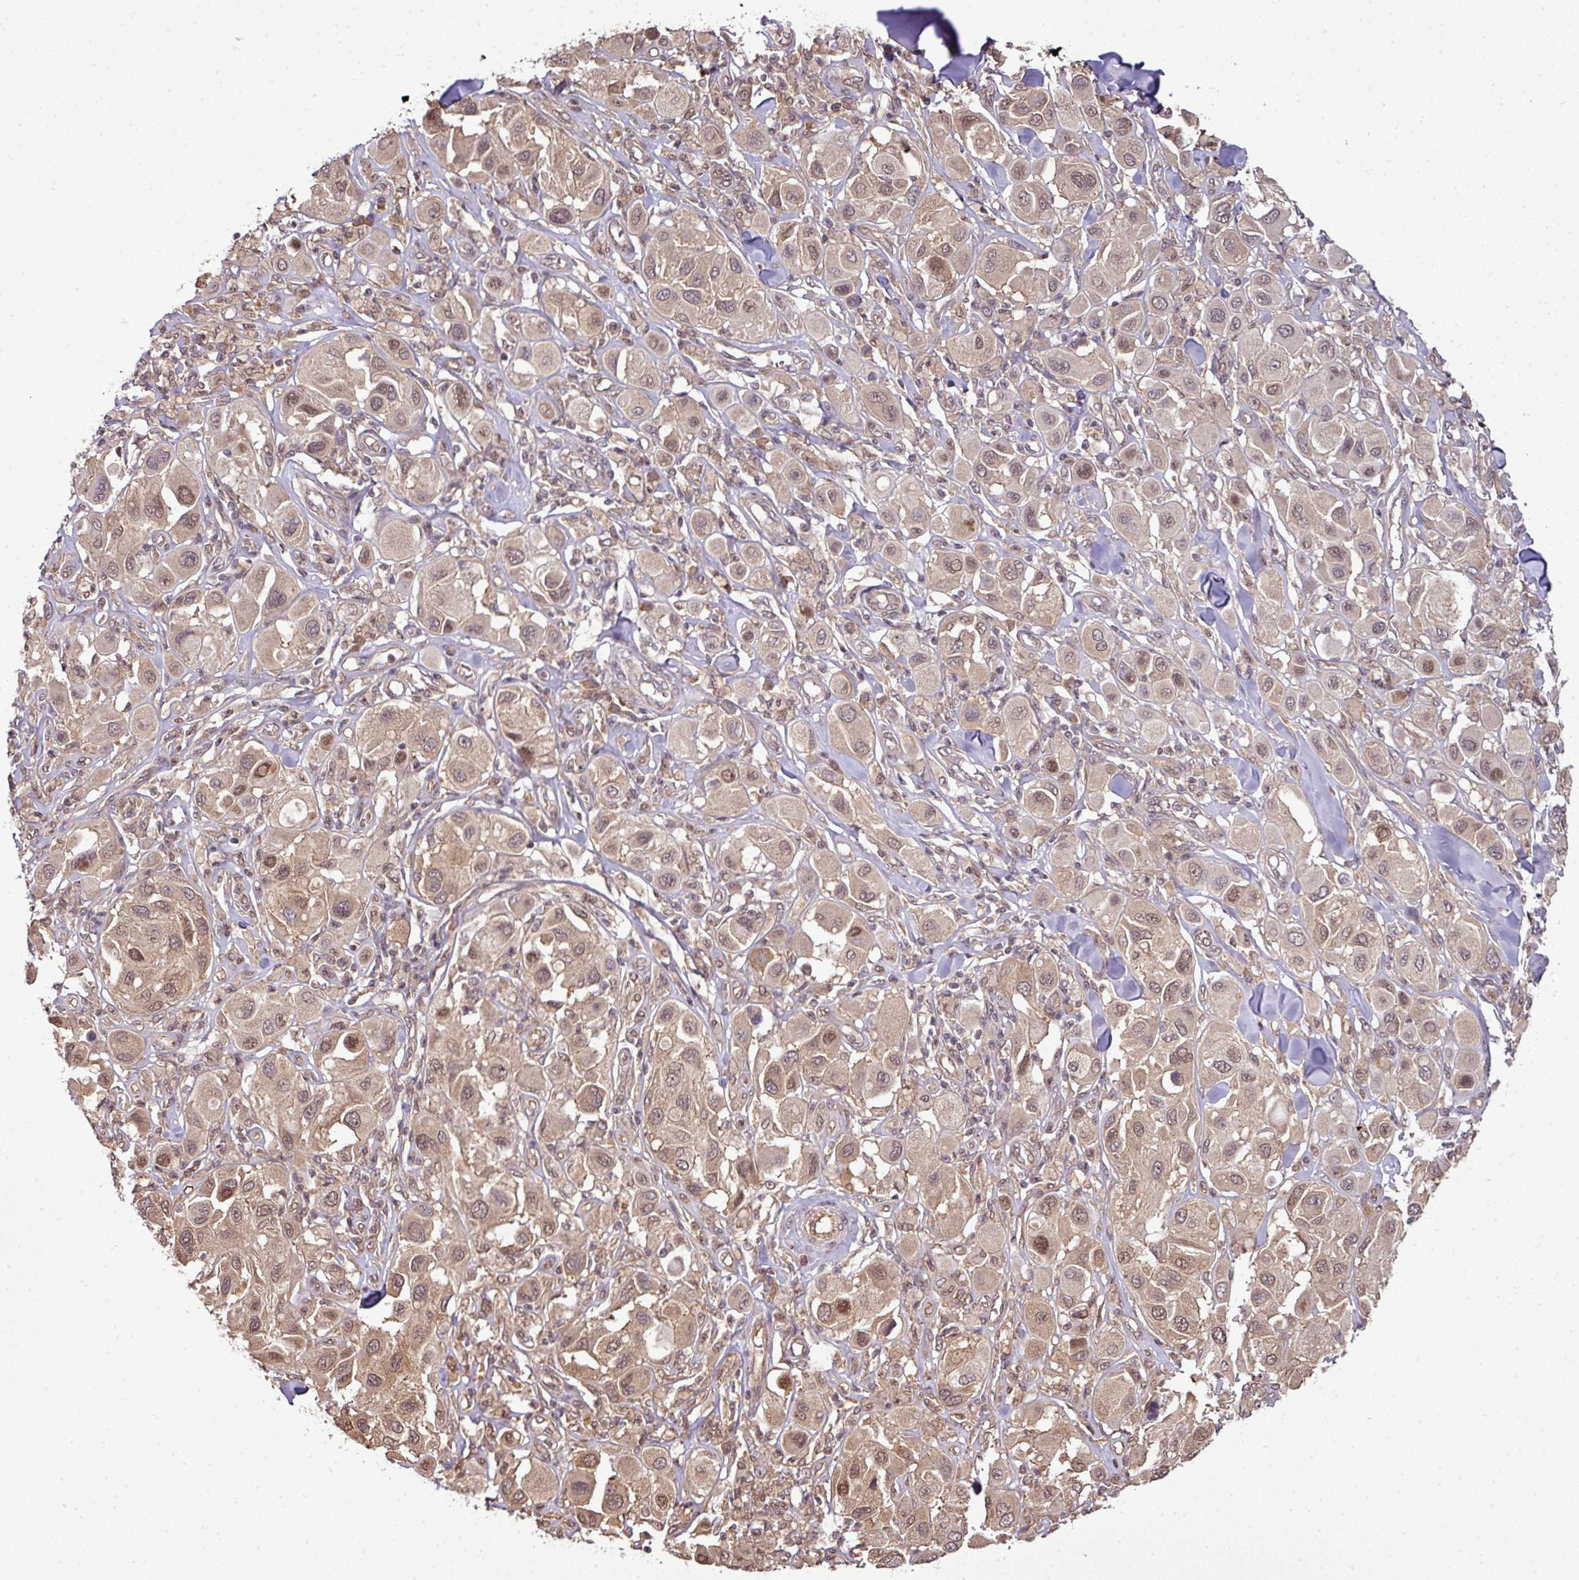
{"staining": {"intensity": "moderate", "quantity": ">75%", "location": "cytoplasmic/membranous,nuclear"}, "tissue": "melanoma", "cell_type": "Tumor cells", "image_type": "cancer", "snomed": [{"axis": "morphology", "description": "Malignant melanoma, Metastatic site"}, {"axis": "topography", "description": "Skin"}], "caption": "The image shows a brown stain indicating the presence of a protein in the cytoplasmic/membranous and nuclear of tumor cells in malignant melanoma (metastatic site).", "gene": "ANKRD18A", "patient": {"sex": "male", "age": 41}}